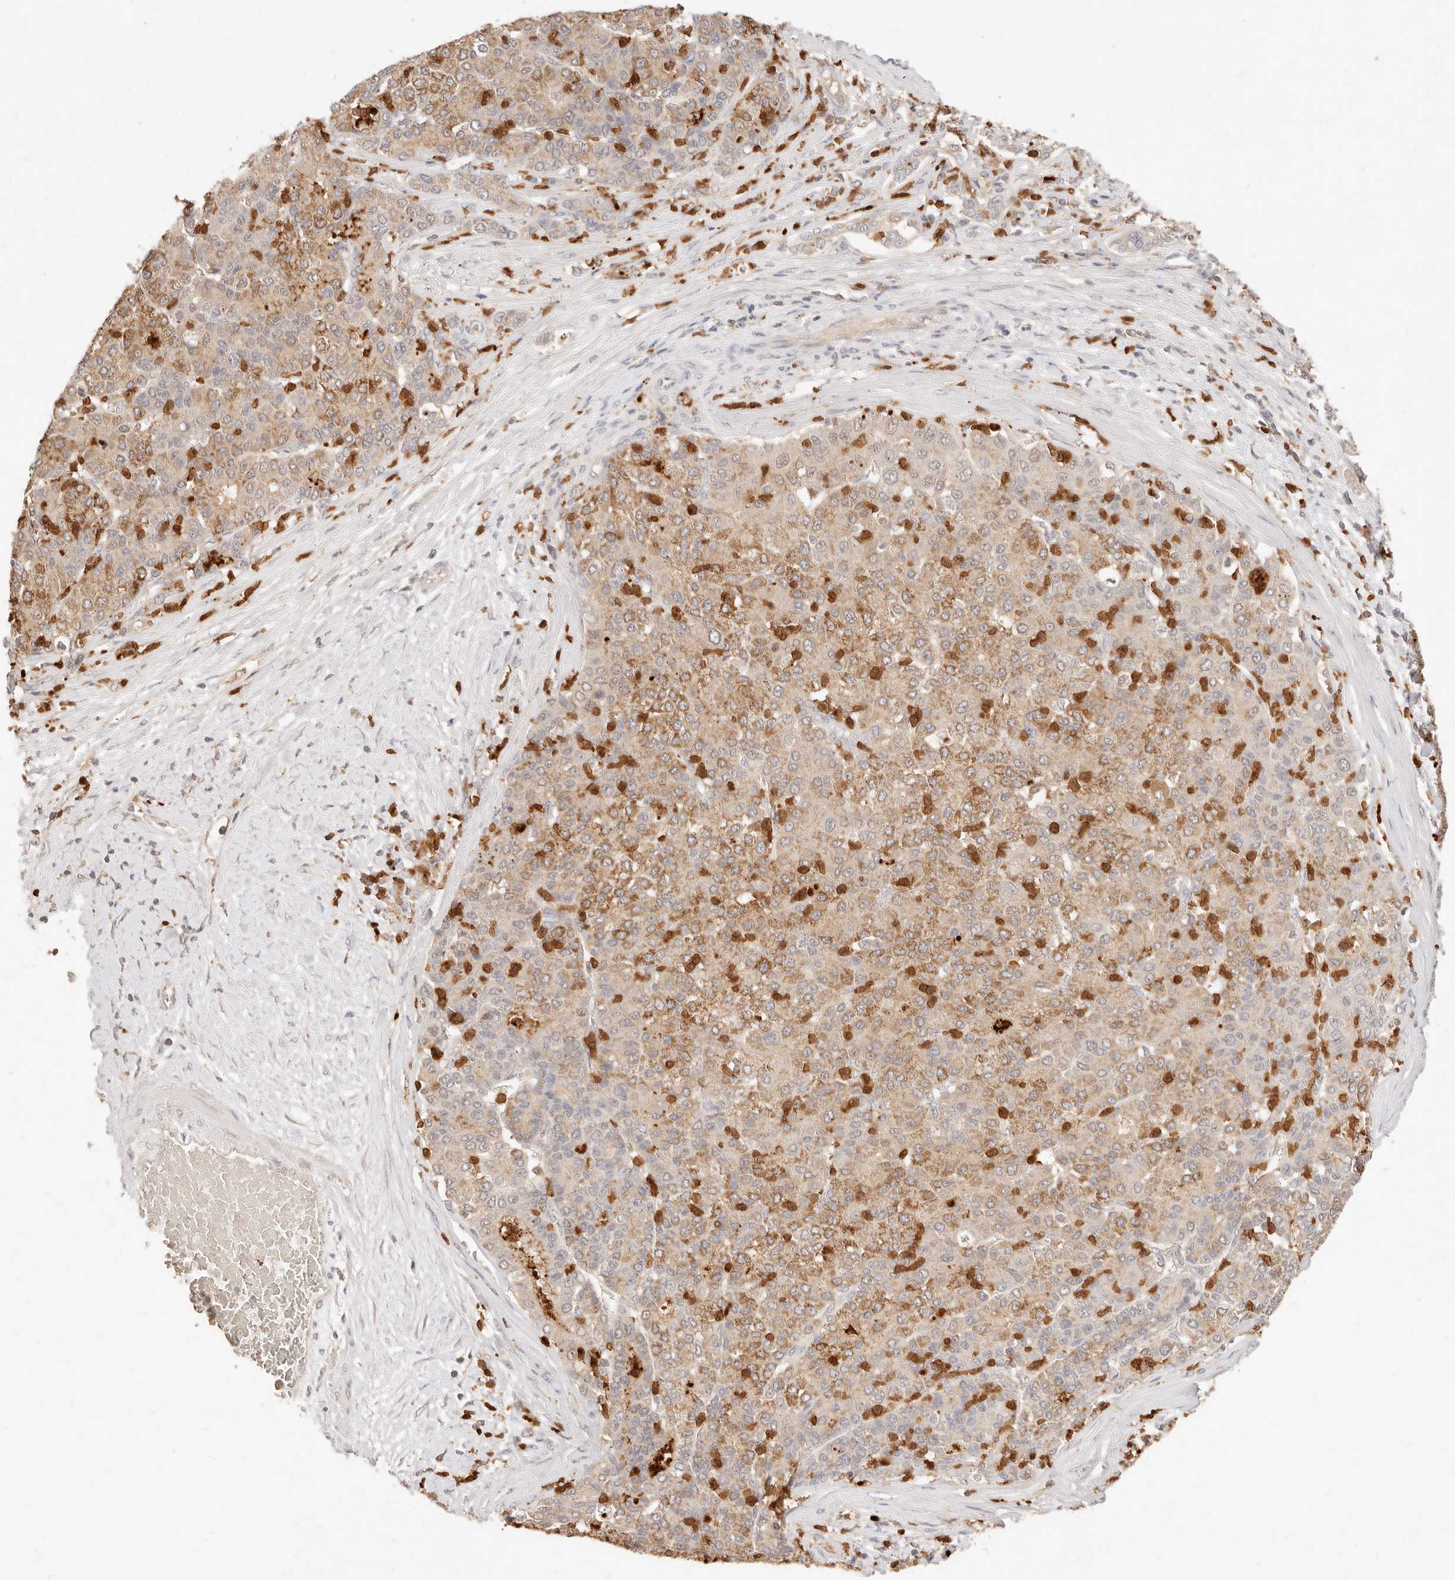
{"staining": {"intensity": "strong", "quantity": ">75%", "location": "cytoplasmic/membranous"}, "tissue": "liver cancer", "cell_type": "Tumor cells", "image_type": "cancer", "snomed": [{"axis": "morphology", "description": "Carcinoma, Hepatocellular, NOS"}, {"axis": "topography", "description": "Liver"}], "caption": "Immunohistochemical staining of liver cancer (hepatocellular carcinoma) exhibits high levels of strong cytoplasmic/membranous positivity in about >75% of tumor cells.", "gene": "TMTC2", "patient": {"sex": "male", "age": 65}}